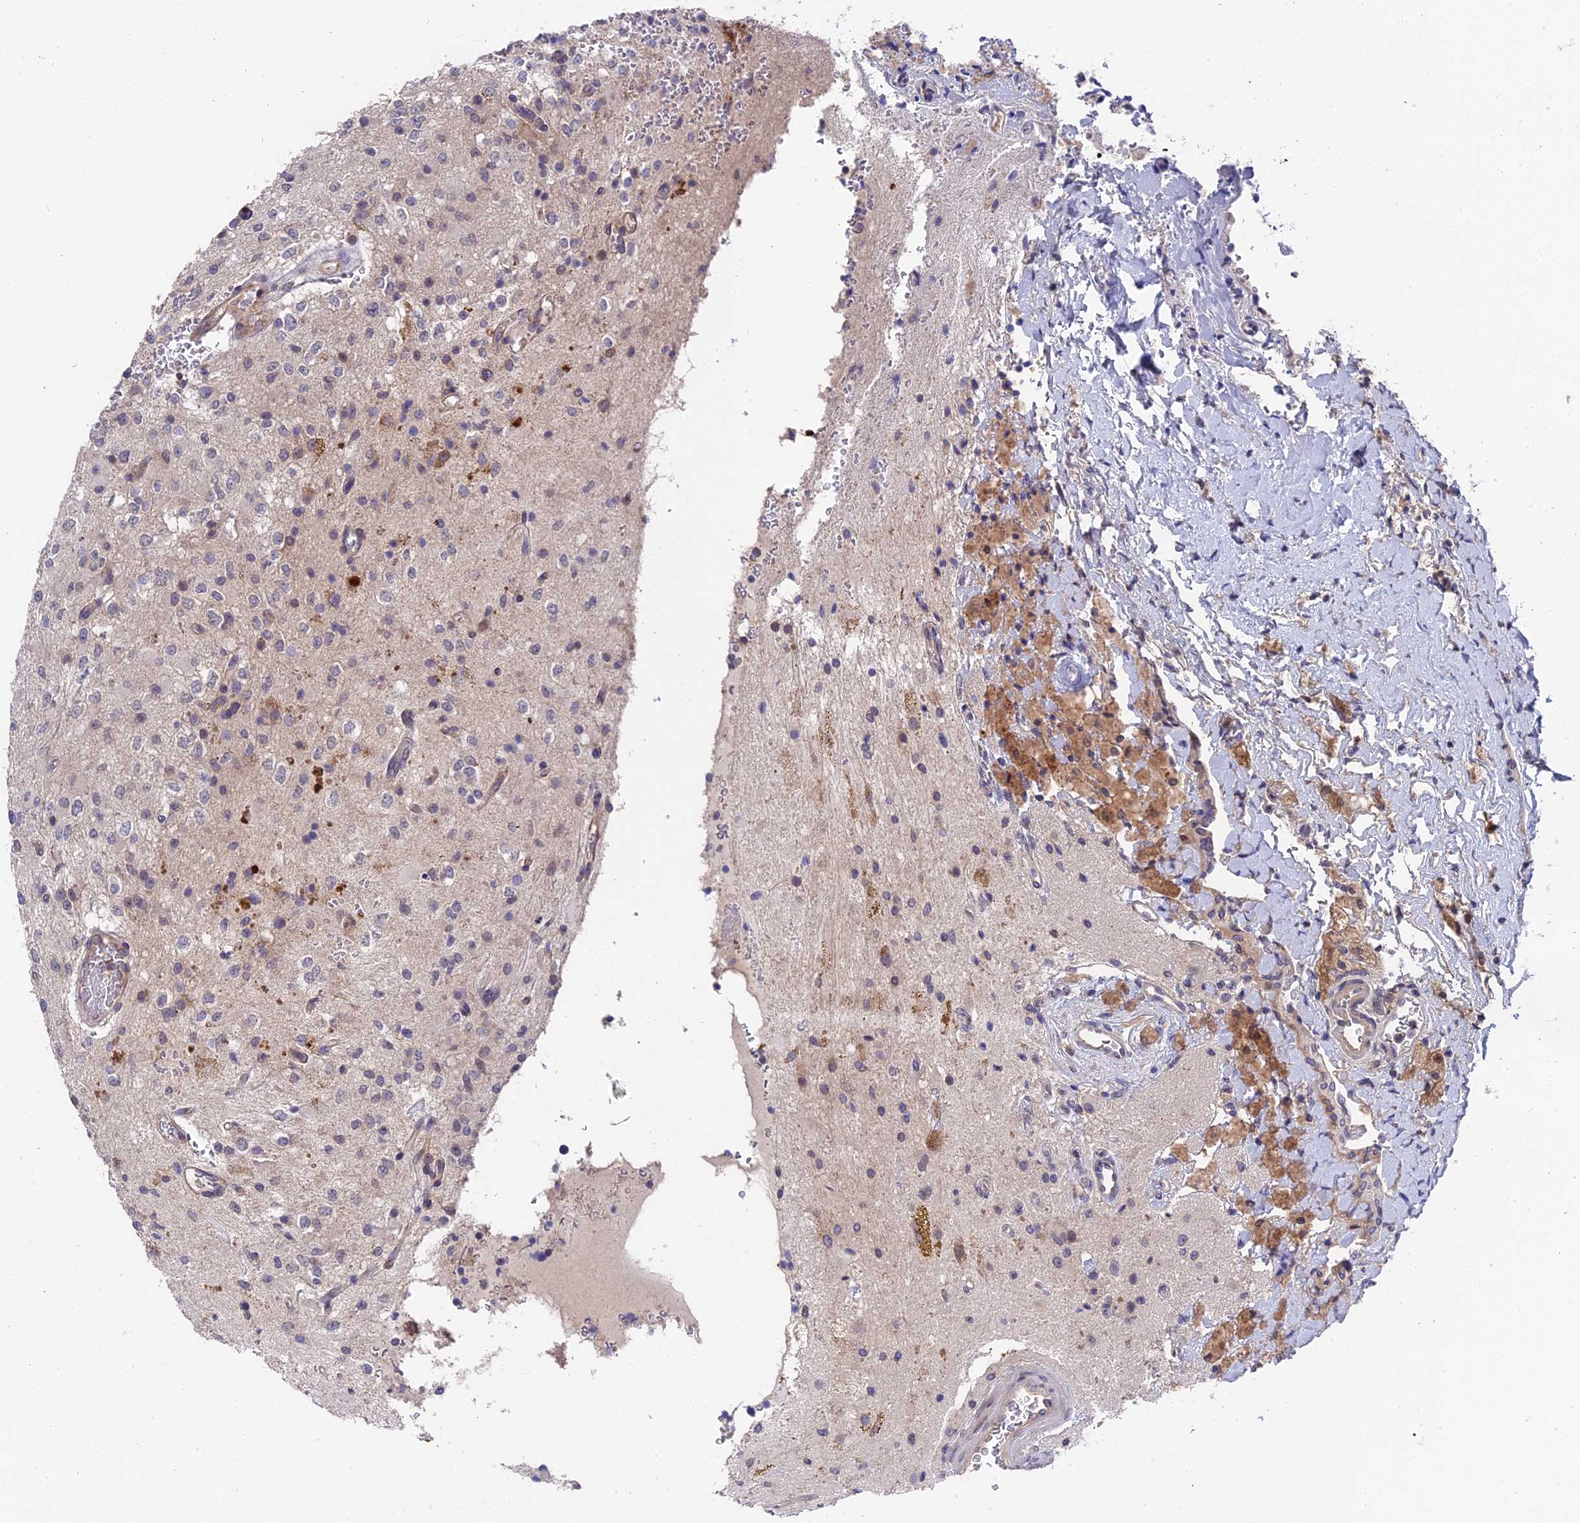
{"staining": {"intensity": "negative", "quantity": "none", "location": "none"}, "tissue": "glioma", "cell_type": "Tumor cells", "image_type": "cancer", "snomed": [{"axis": "morphology", "description": "Glioma, malignant, High grade"}, {"axis": "topography", "description": "Brain"}], "caption": "This is a photomicrograph of immunohistochemistry (IHC) staining of malignant glioma (high-grade), which shows no staining in tumor cells.", "gene": "ZCCHC2", "patient": {"sex": "male", "age": 34}}